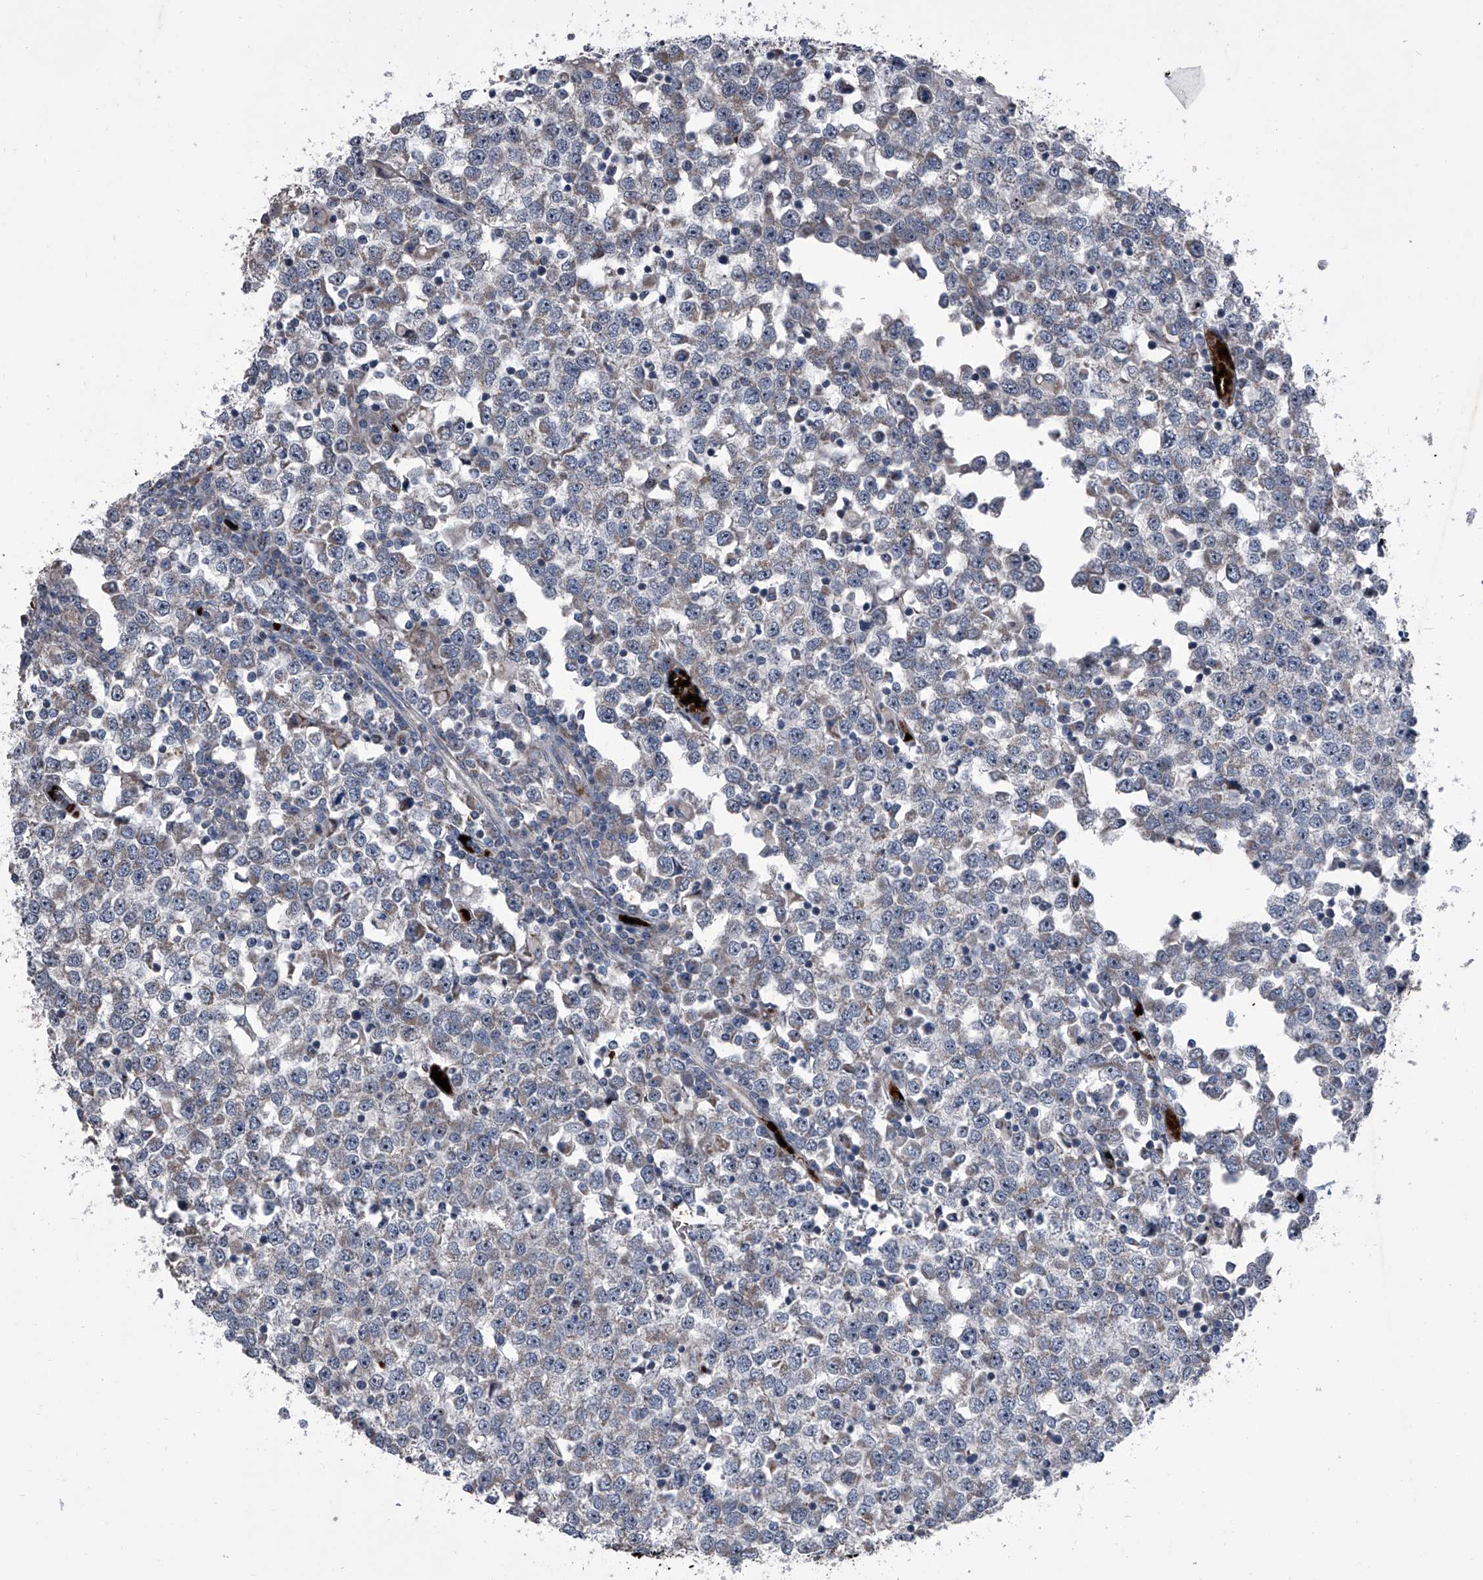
{"staining": {"intensity": "weak", "quantity": "<25%", "location": "cytoplasmic/membranous"}, "tissue": "testis cancer", "cell_type": "Tumor cells", "image_type": "cancer", "snomed": [{"axis": "morphology", "description": "Seminoma, NOS"}, {"axis": "topography", "description": "Testis"}], "caption": "Immunohistochemical staining of testis cancer displays no significant staining in tumor cells.", "gene": "CEP85L", "patient": {"sex": "male", "age": 65}}